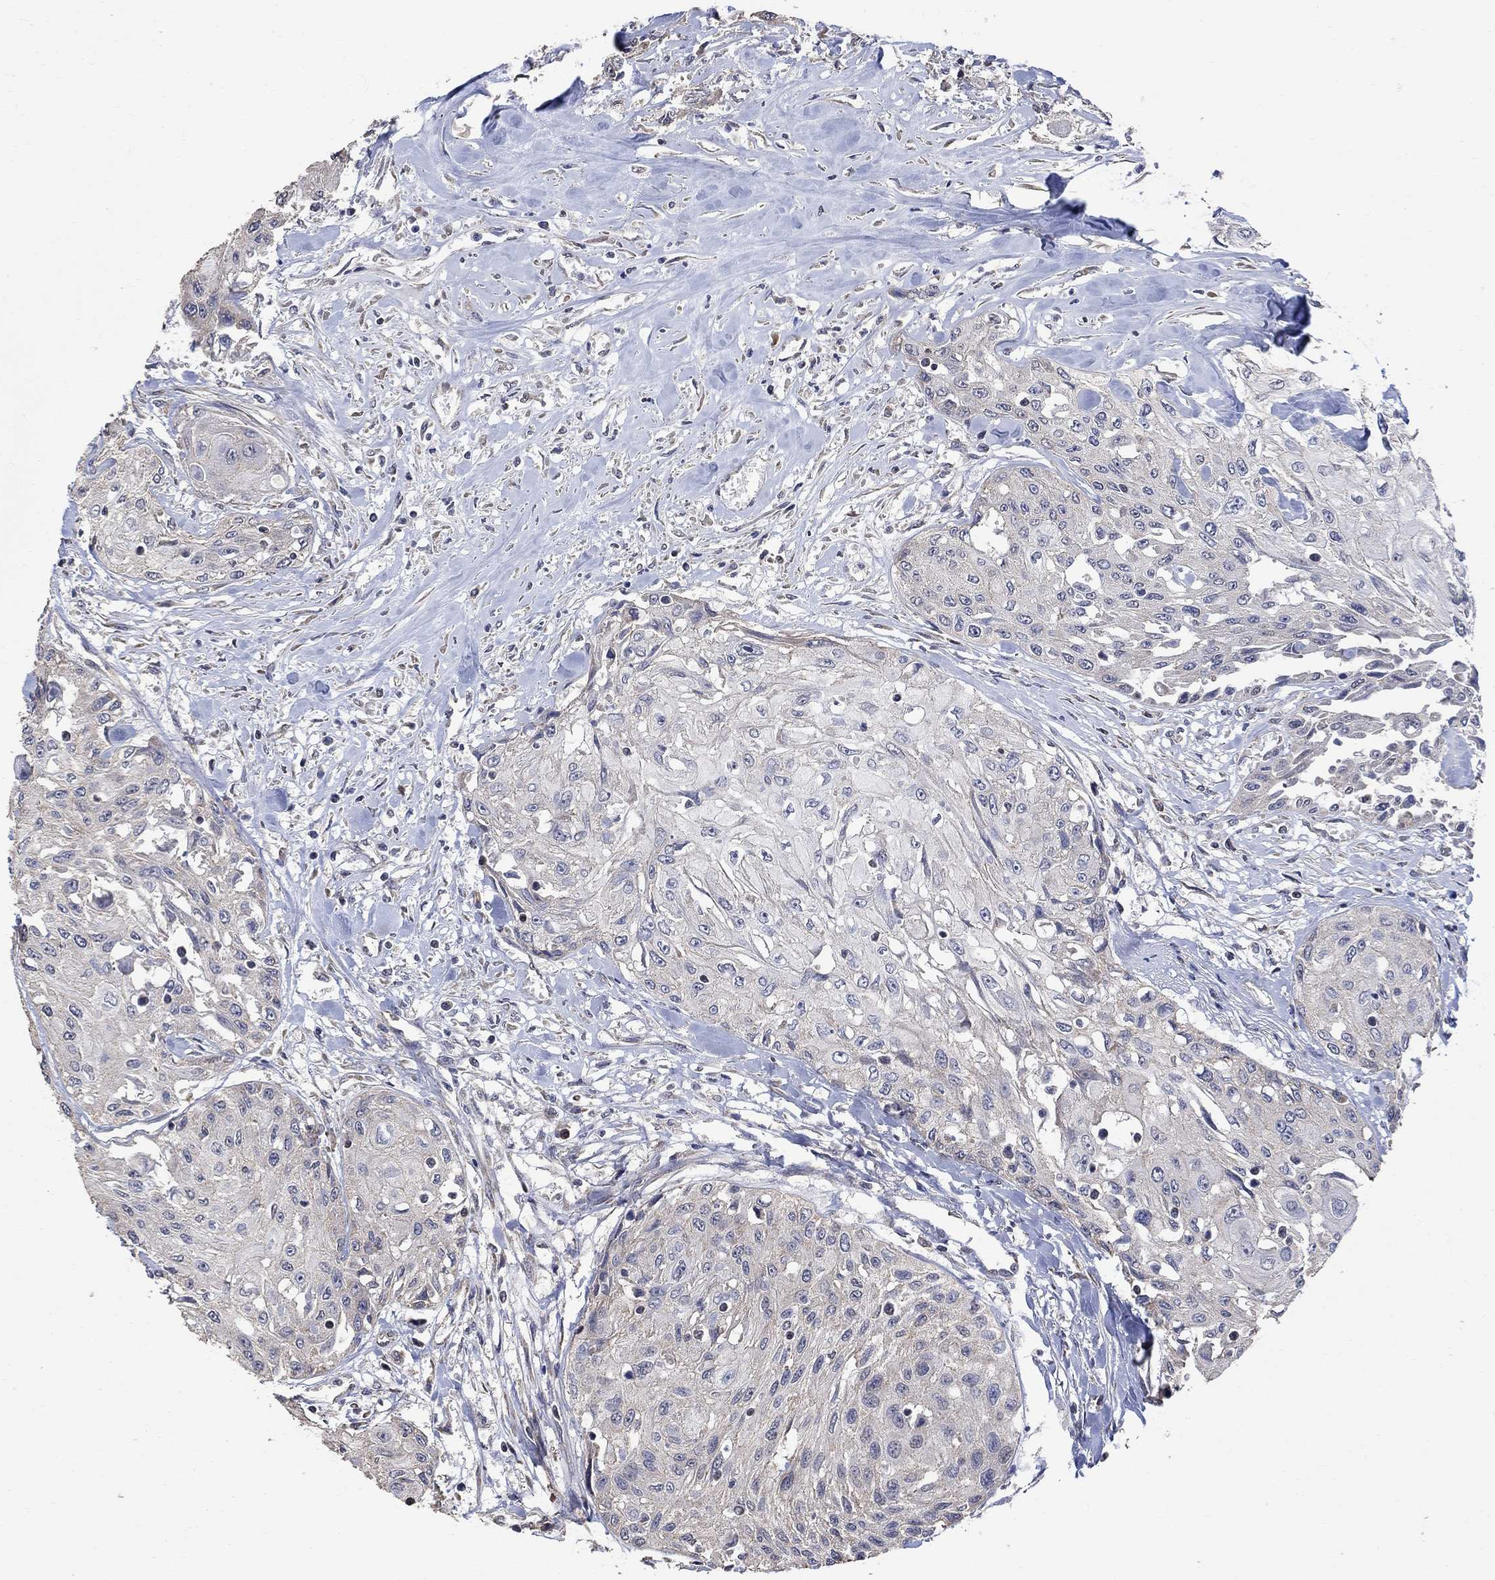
{"staining": {"intensity": "negative", "quantity": "none", "location": "none"}, "tissue": "head and neck cancer", "cell_type": "Tumor cells", "image_type": "cancer", "snomed": [{"axis": "morphology", "description": "Normal tissue, NOS"}, {"axis": "morphology", "description": "Squamous cell carcinoma, NOS"}, {"axis": "topography", "description": "Oral tissue"}, {"axis": "topography", "description": "Peripheral nerve tissue"}, {"axis": "topography", "description": "Head-Neck"}], "caption": "There is no significant positivity in tumor cells of head and neck cancer.", "gene": "ANKRA2", "patient": {"sex": "female", "age": 59}}